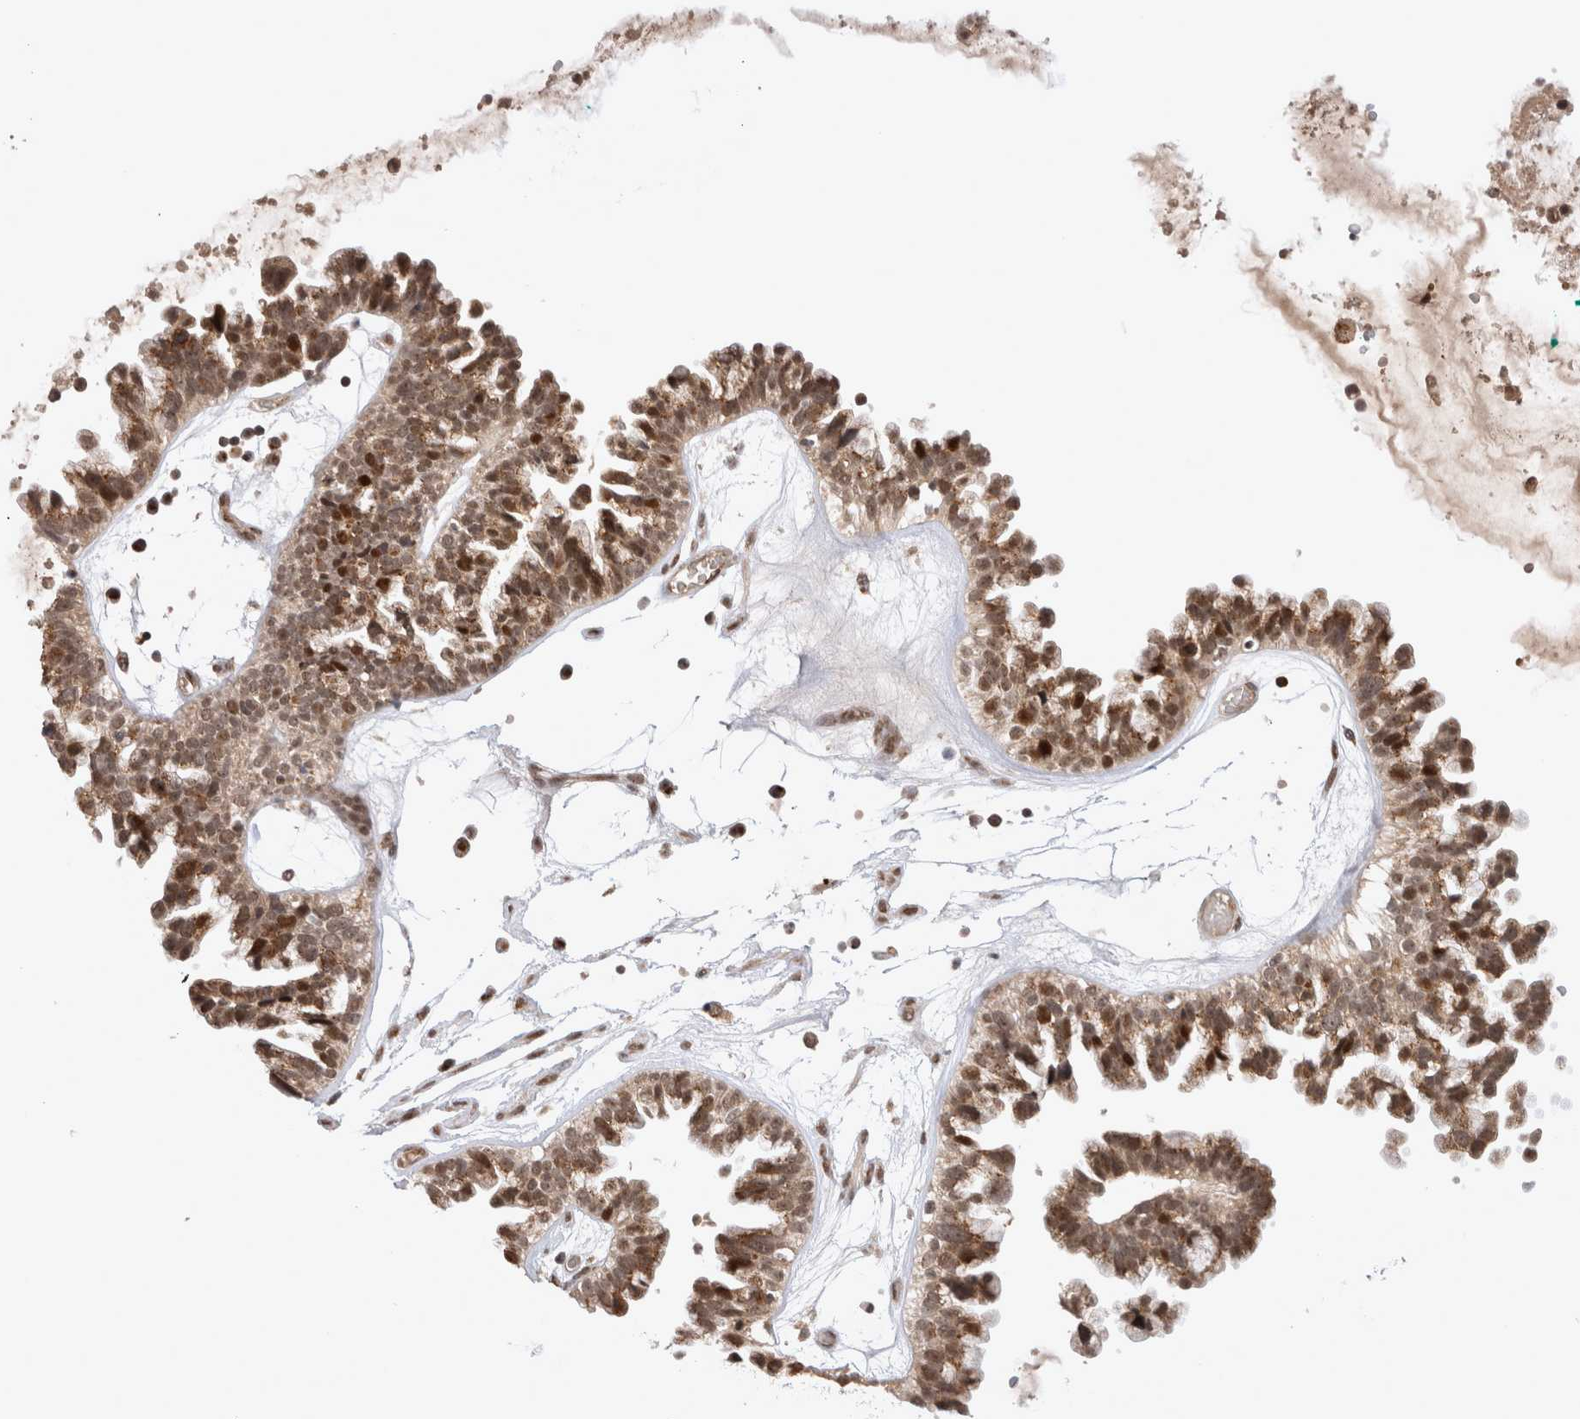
{"staining": {"intensity": "moderate", "quantity": ">75%", "location": "cytoplasmic/membranous,nuclear"}, "tissue": "ovarian cancer", "cell_type": "Tumor cells", "image_type": "cancer", "snomed": [{"axis": "morphology", "description": "Cystadenocarcinoma, serous, NOS"}, {"axis": "topography", "description": "Ovary"}], "caption": "Human serous cystadenocarcinoma (ovarian) stained for a protein (brown) demonstrates moderate cytoplasmic/membranous and nuclear positive positivity in approximately >75% of tumor cells.", "gene": "TMEM65", "patient": {"sex": "female", "age": 56}}